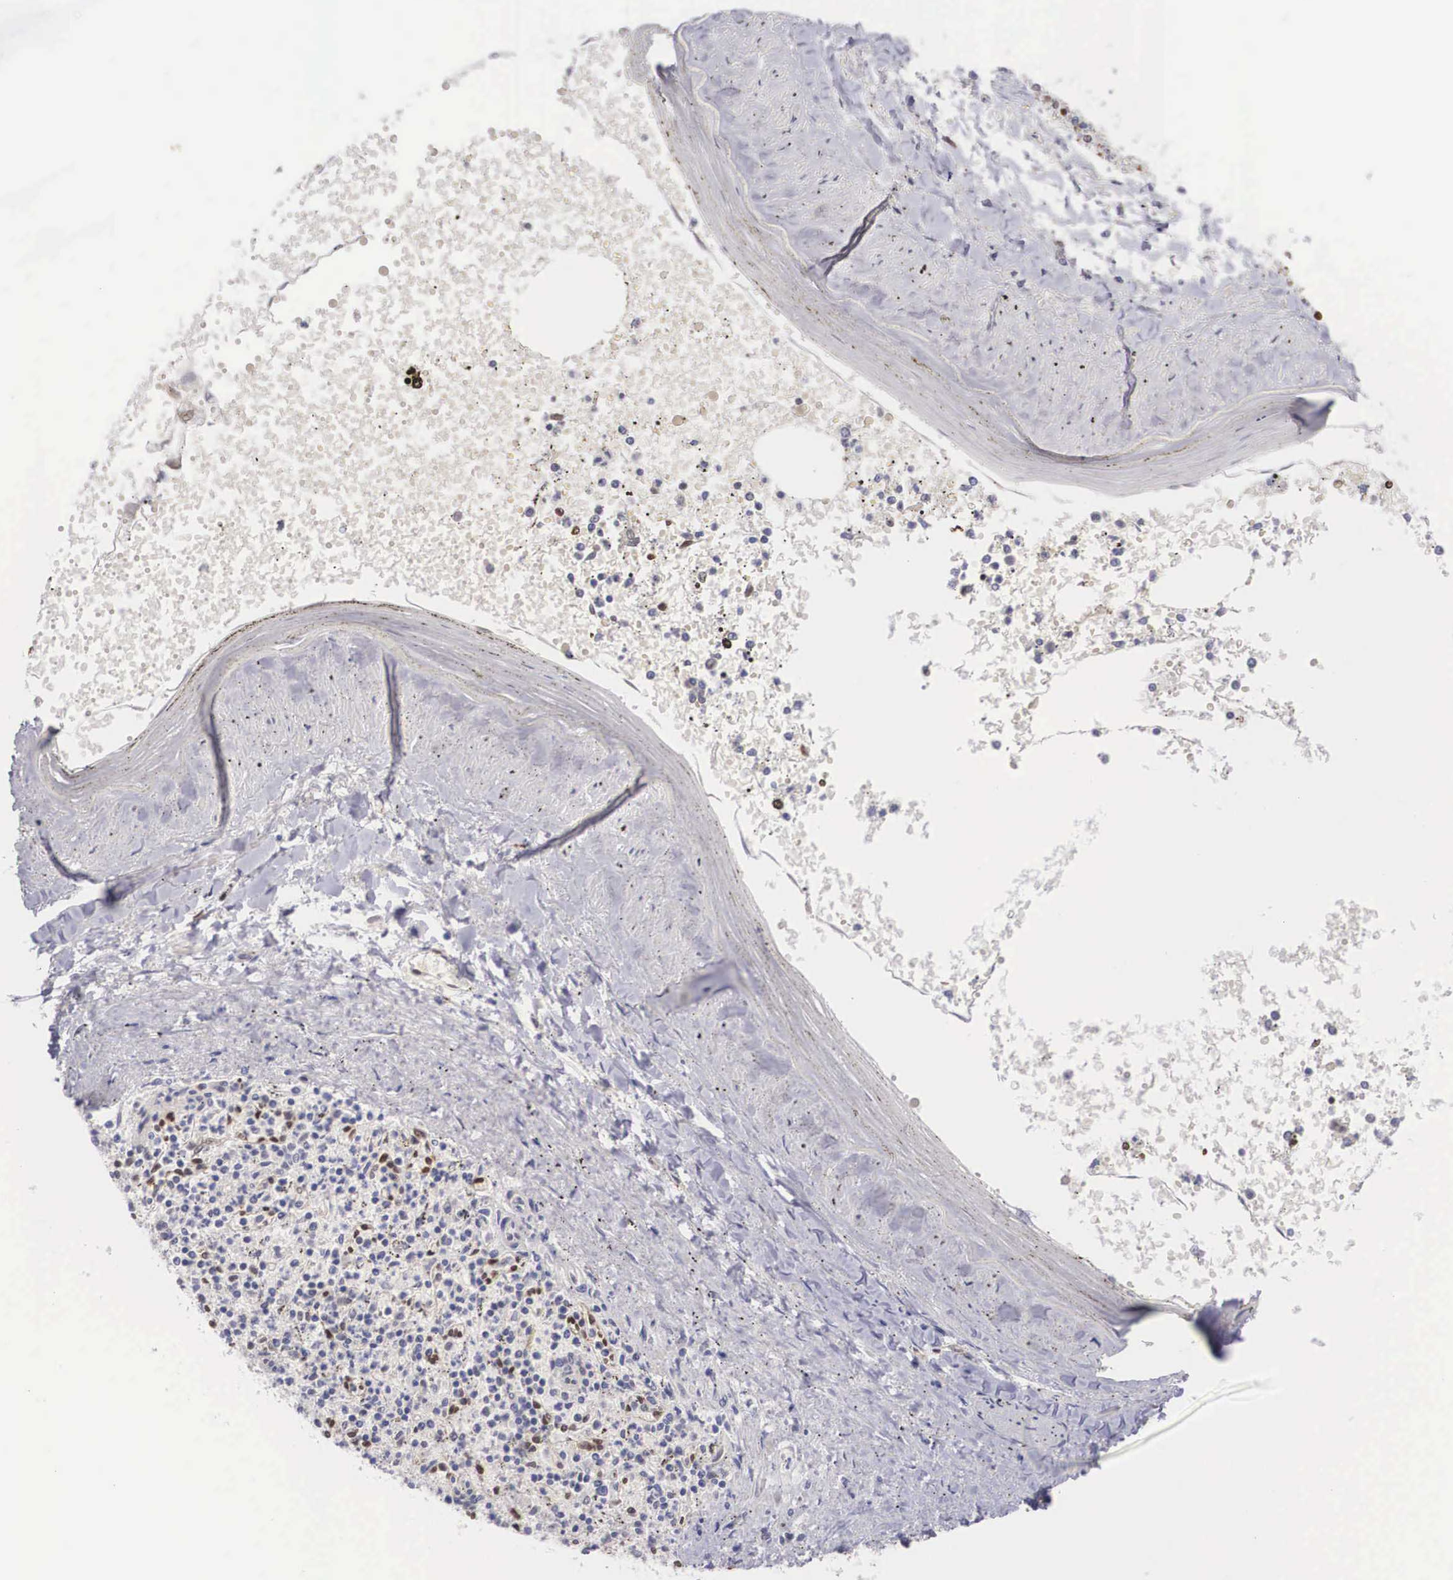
{"staining": {"intensity": "weak", "quantity": "<25%", "location": "nuclear"}, "tissue": "spleen", "cell_type": "Cells in red pulp", "image_type": "normal", "snomed": [{"axis": "morphology", "description": "Normal tissue, NOS"}, {"axis": "topography", "description": "Spleen"}], "caption": "This is a histopathology image of IHC staining of benign spleen, which shows no expression in cells in red pulp.", "gene": "HMGN5", "patient": {"sex": "male", "age": 72}}